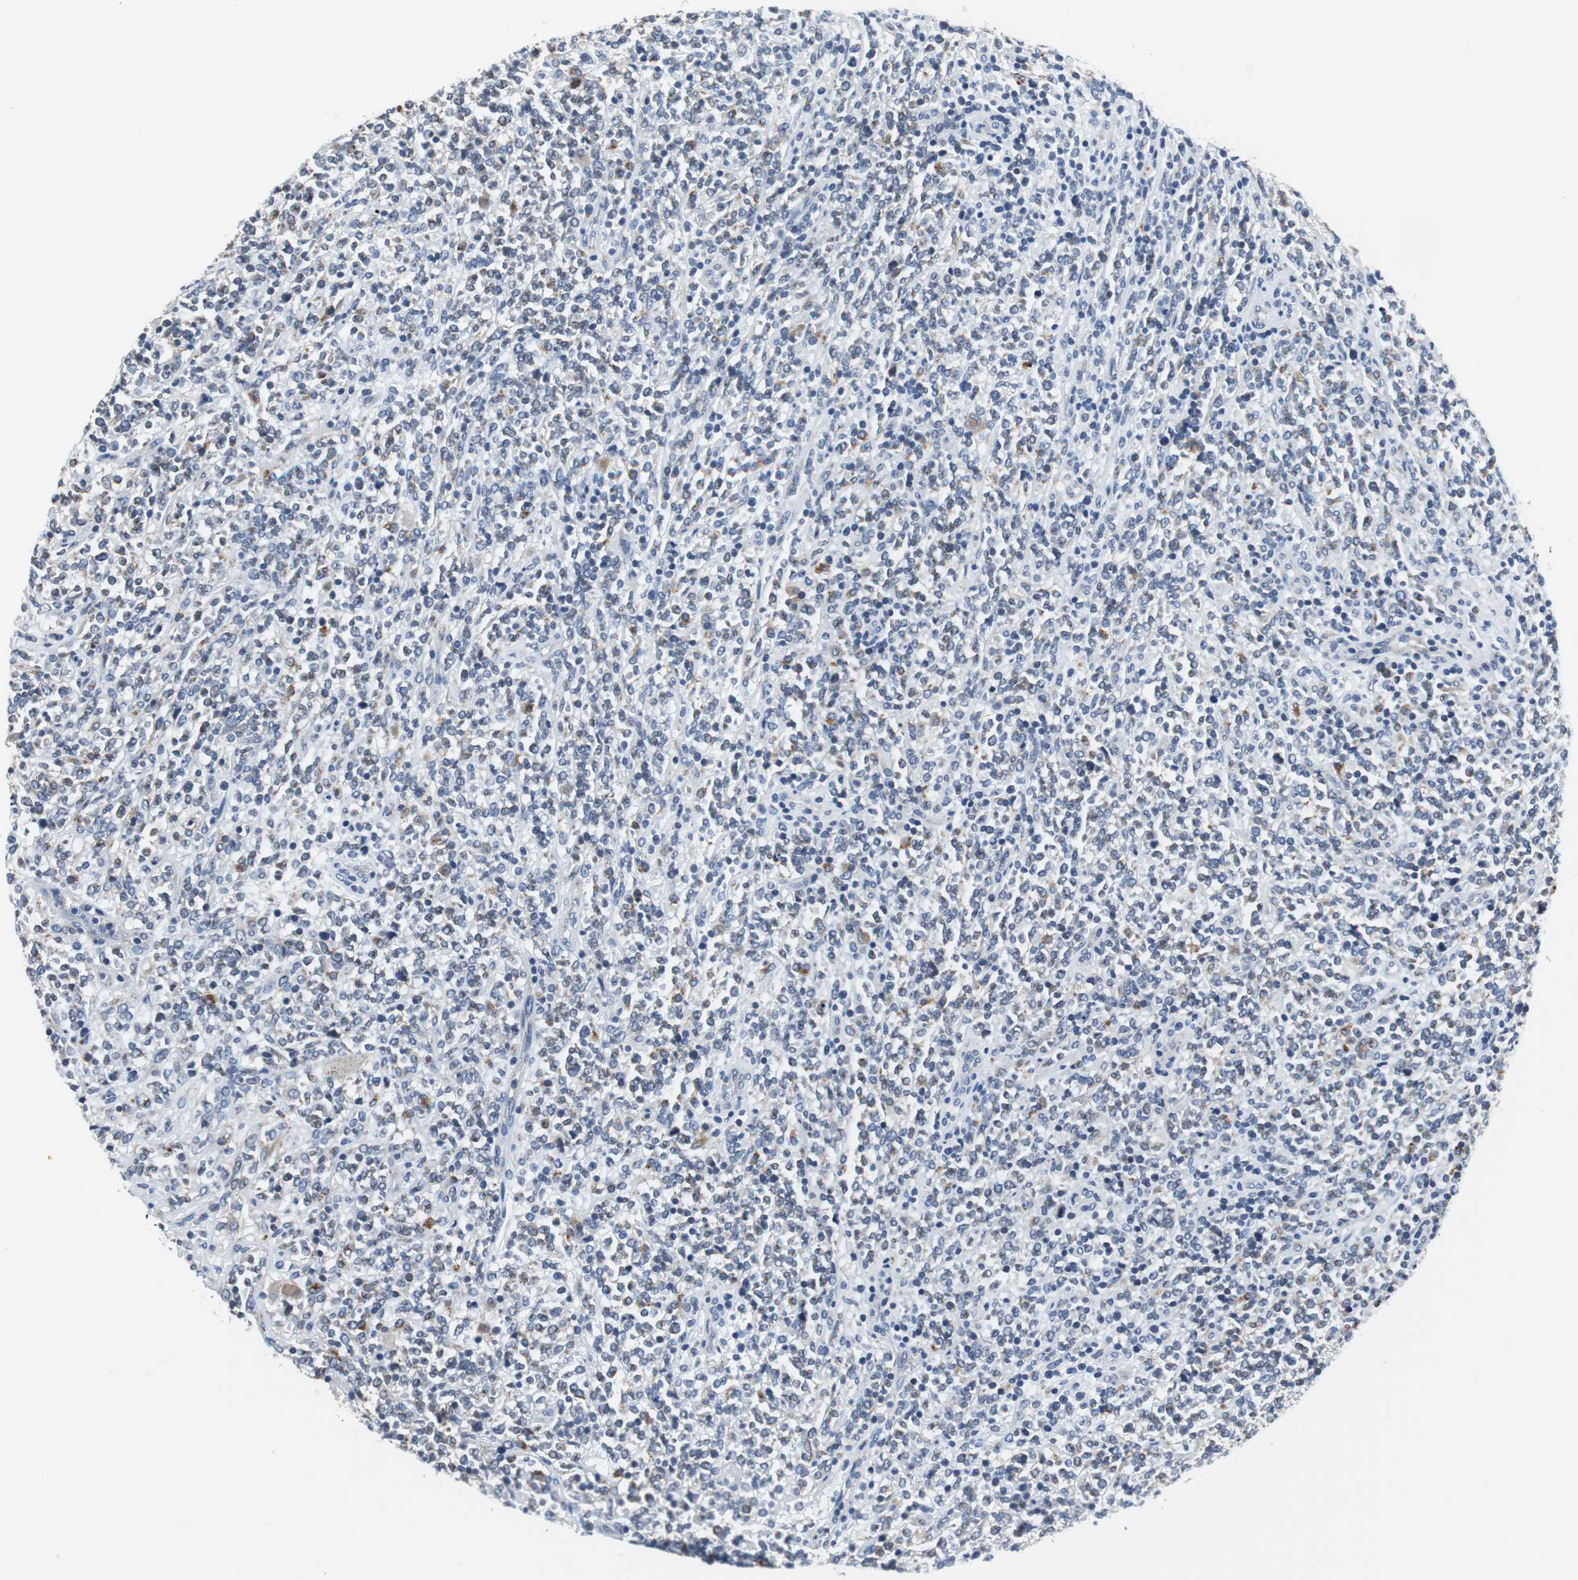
{"staining": {"intensity": "weak", "quantity": "<25%", "location": "cytoplasmic/membranous"}, "tissue": "lymphoma", "cell_type": "Tumor cells", "image_type": "cancer", "snomed": [{"axis": "morphology", "description": "Malignant lymphoma, non-Hodgkin's type, High grade"}, {"axis": "topography", "description": "Soft tissue"}], "caption": "Tumor cells show no significant positivity in lymphoma.", "gene": "NLGN1", "patient": {"sex": "male", "age": 18}}